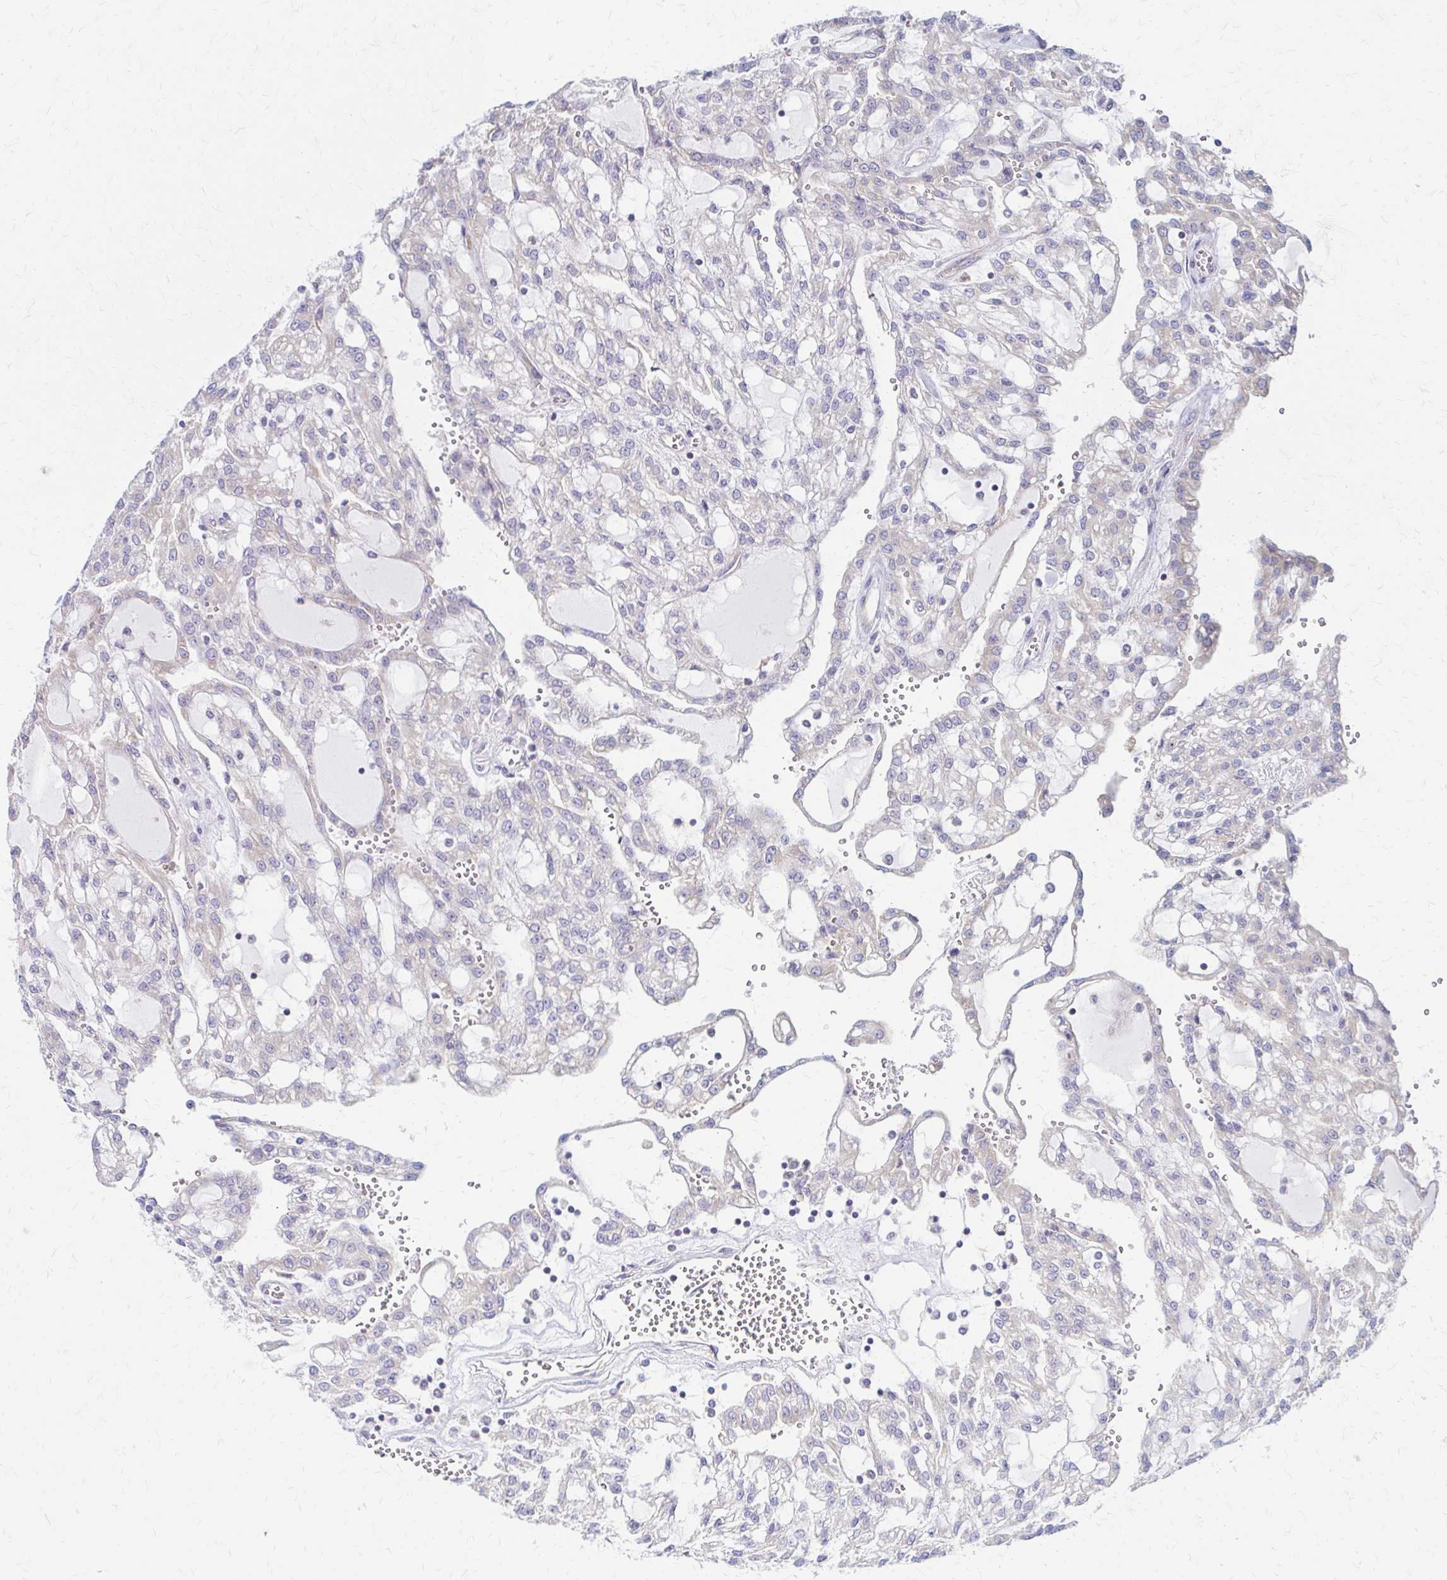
{"staining": {"intensity": "negative", "quantity": "none", "location": "none"}, "tissue": "renal cancer", "cell_type": "Tumor cells", "image_type": "cancer", "snomed": [{"axis": "morphology", "description": "Adenocarcinoma, NOS"}, {"axis": "topography", "description": "Kidney"}], "caption": "This is an IHC image of human renal adenocarcinoma. There is no positivity in tumor cells.", "gene": "RPL27A", "patient": {"sex": "male", "age": 63}}